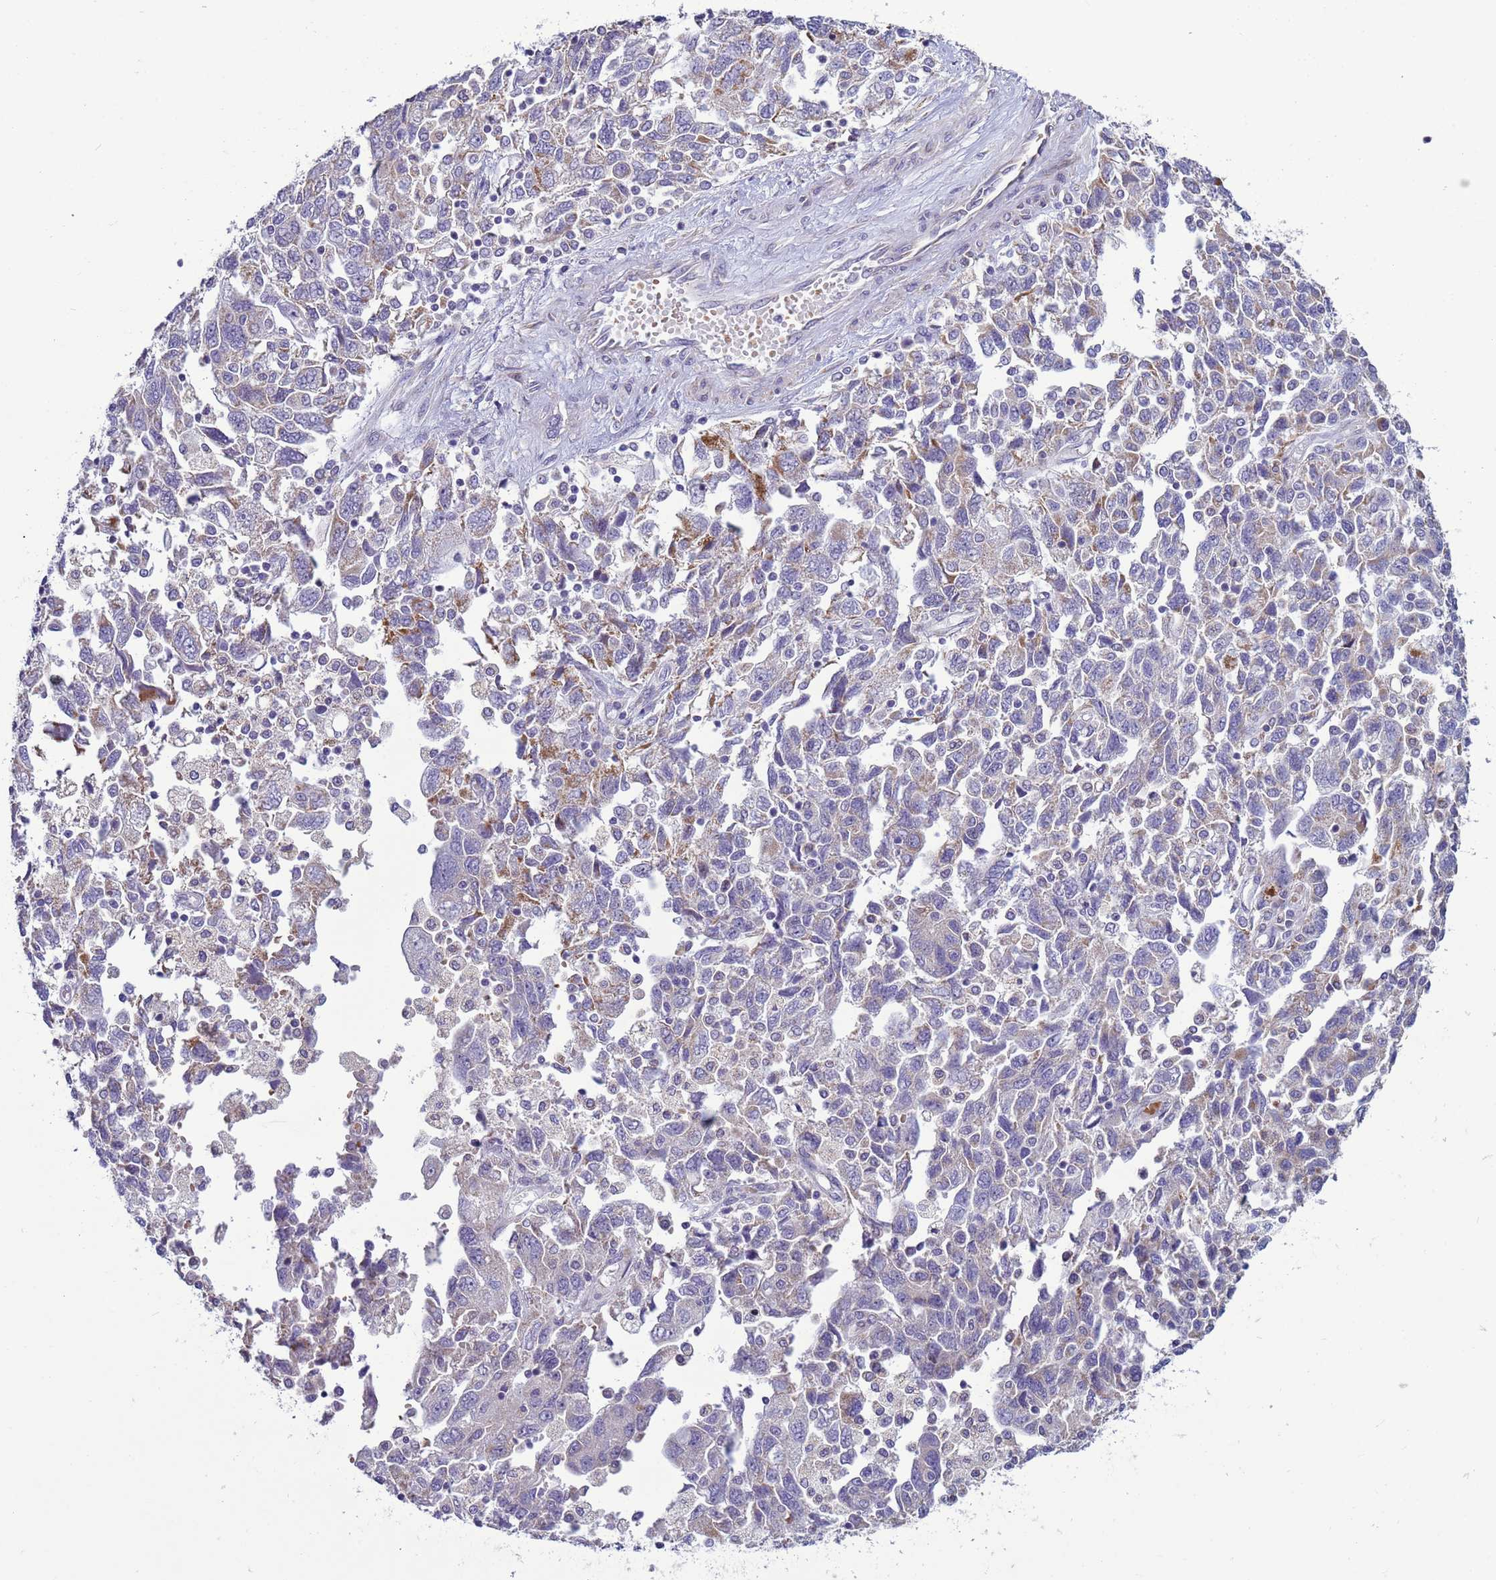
{"staining": {"intensity": "moderate", "quantity": "<25%", "location": "cytoplasmic/membranous"}, "tissue": "ovarian cancer", "cell_type": "Tumor cells", "image_type": "cancer", "snomed": [{"axis": "morphology", "description": "Carcinoma, NOS"}, {"axis": "morphology", "description": "Cystadenocarcinoma, serous, NOS"}, {"axis": "topography", "description": "Ovary"}], "caption": "Immunohistochemistry (IHC) (DAB (3,3'-diaminobenzidine)) staining of ovarian cancer (serous cystadenocarcinoma) demonstrates moderate cytoplasmic/membranous protein expression in approximately <25% of tumor cells.", "gene": "ABHD17B", "patient": {"sex": "female", "age": 69}}